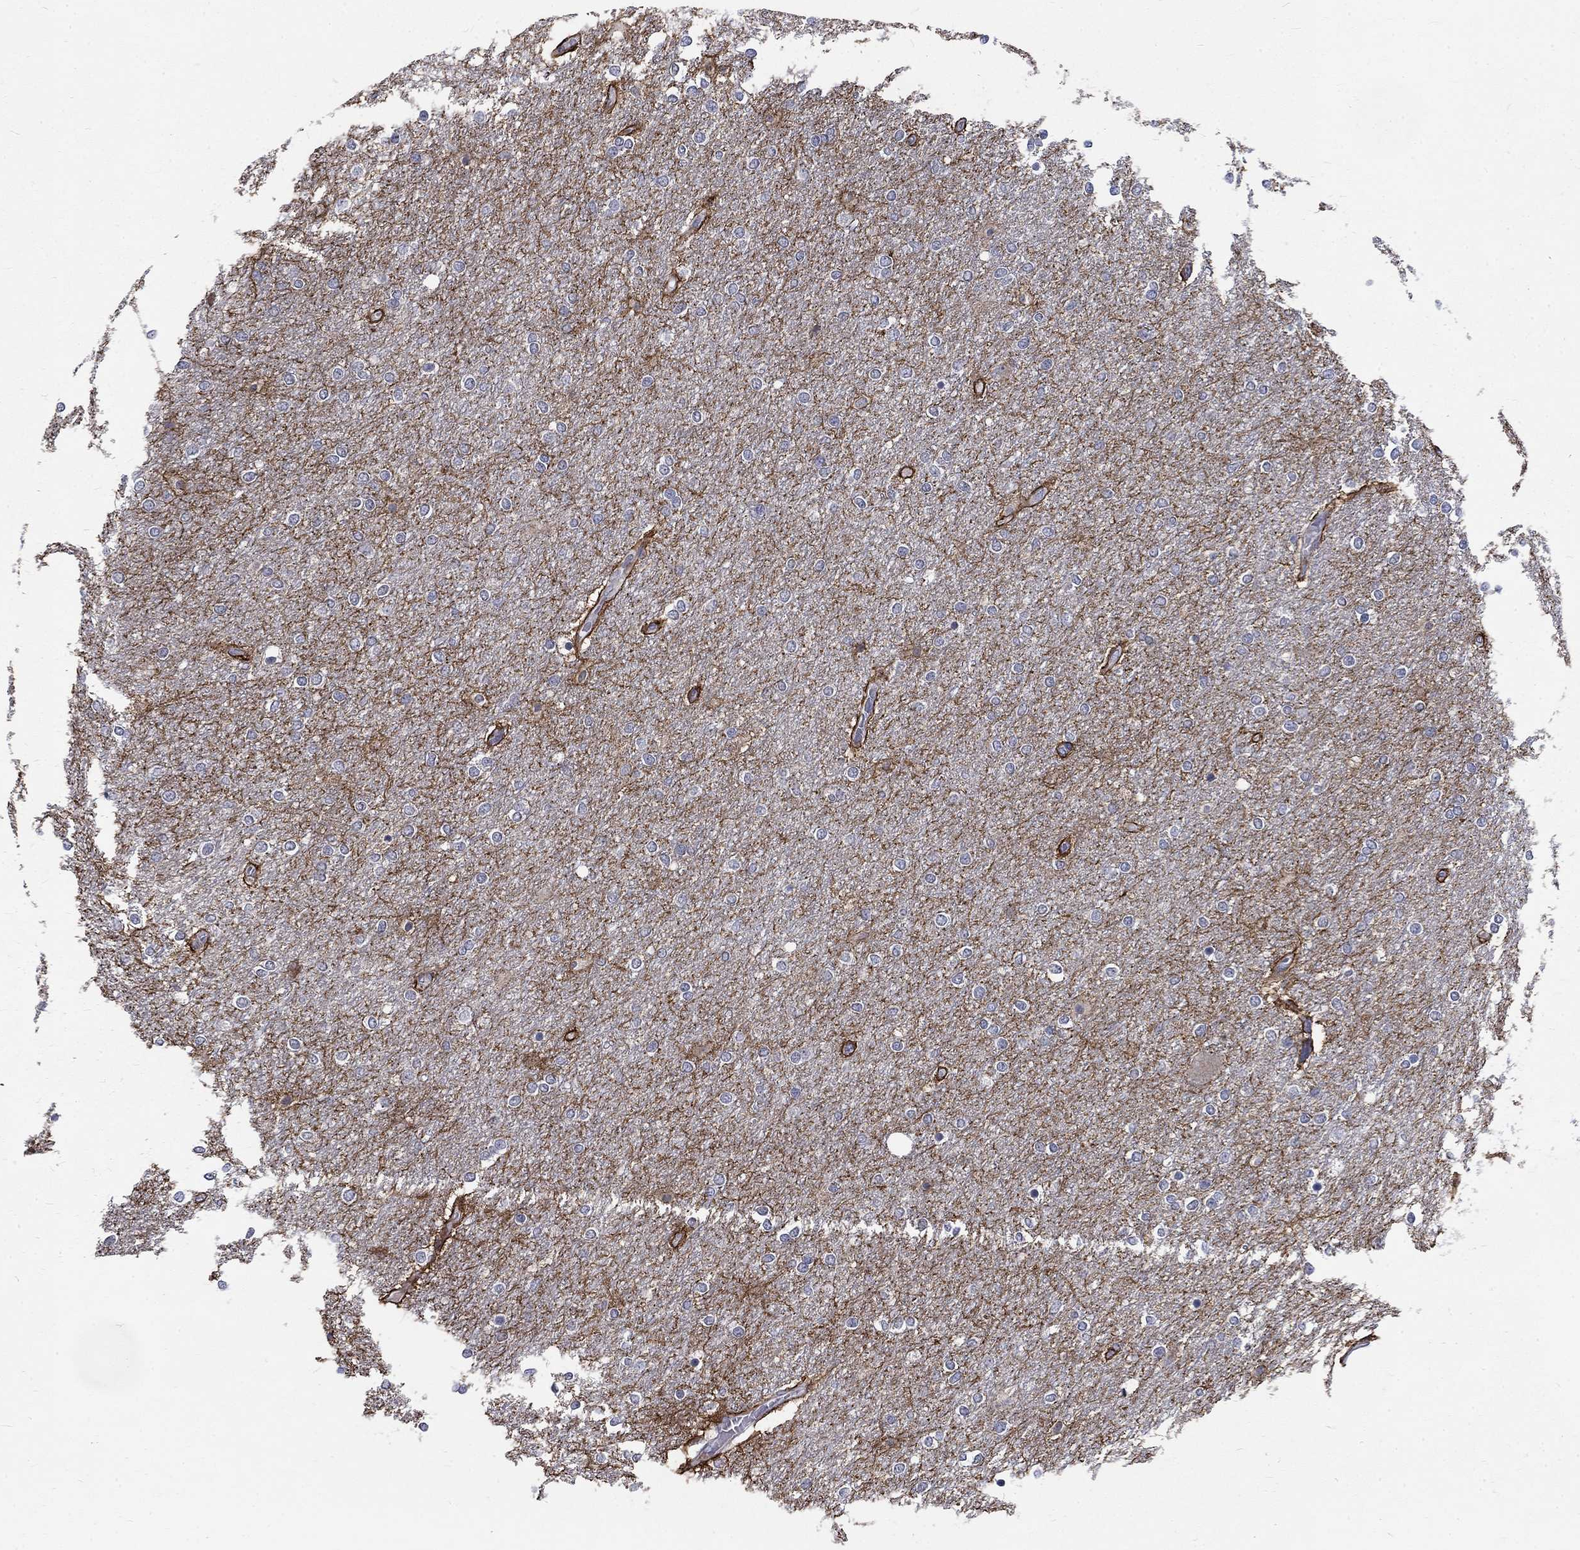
{"staining": {"intensity": "strong", "quantity": "<25%", "location": "cytoplasmic/membranous"}, "tissue": "glioma", "cell_type": "Tumor cells", "image_type": "cancer", "snomed": [{"axis": "morphology", "description": "Glioma, malignant, High grade"}, {"axis": "topography", "description": "Brain"}], "caption": "A brown stain shows strong cytoplasmic/membranous positivity of a protein in glioma tumor cells.", "gene": "PHKA1", "patient": {"sex": "female", "age": 61}}